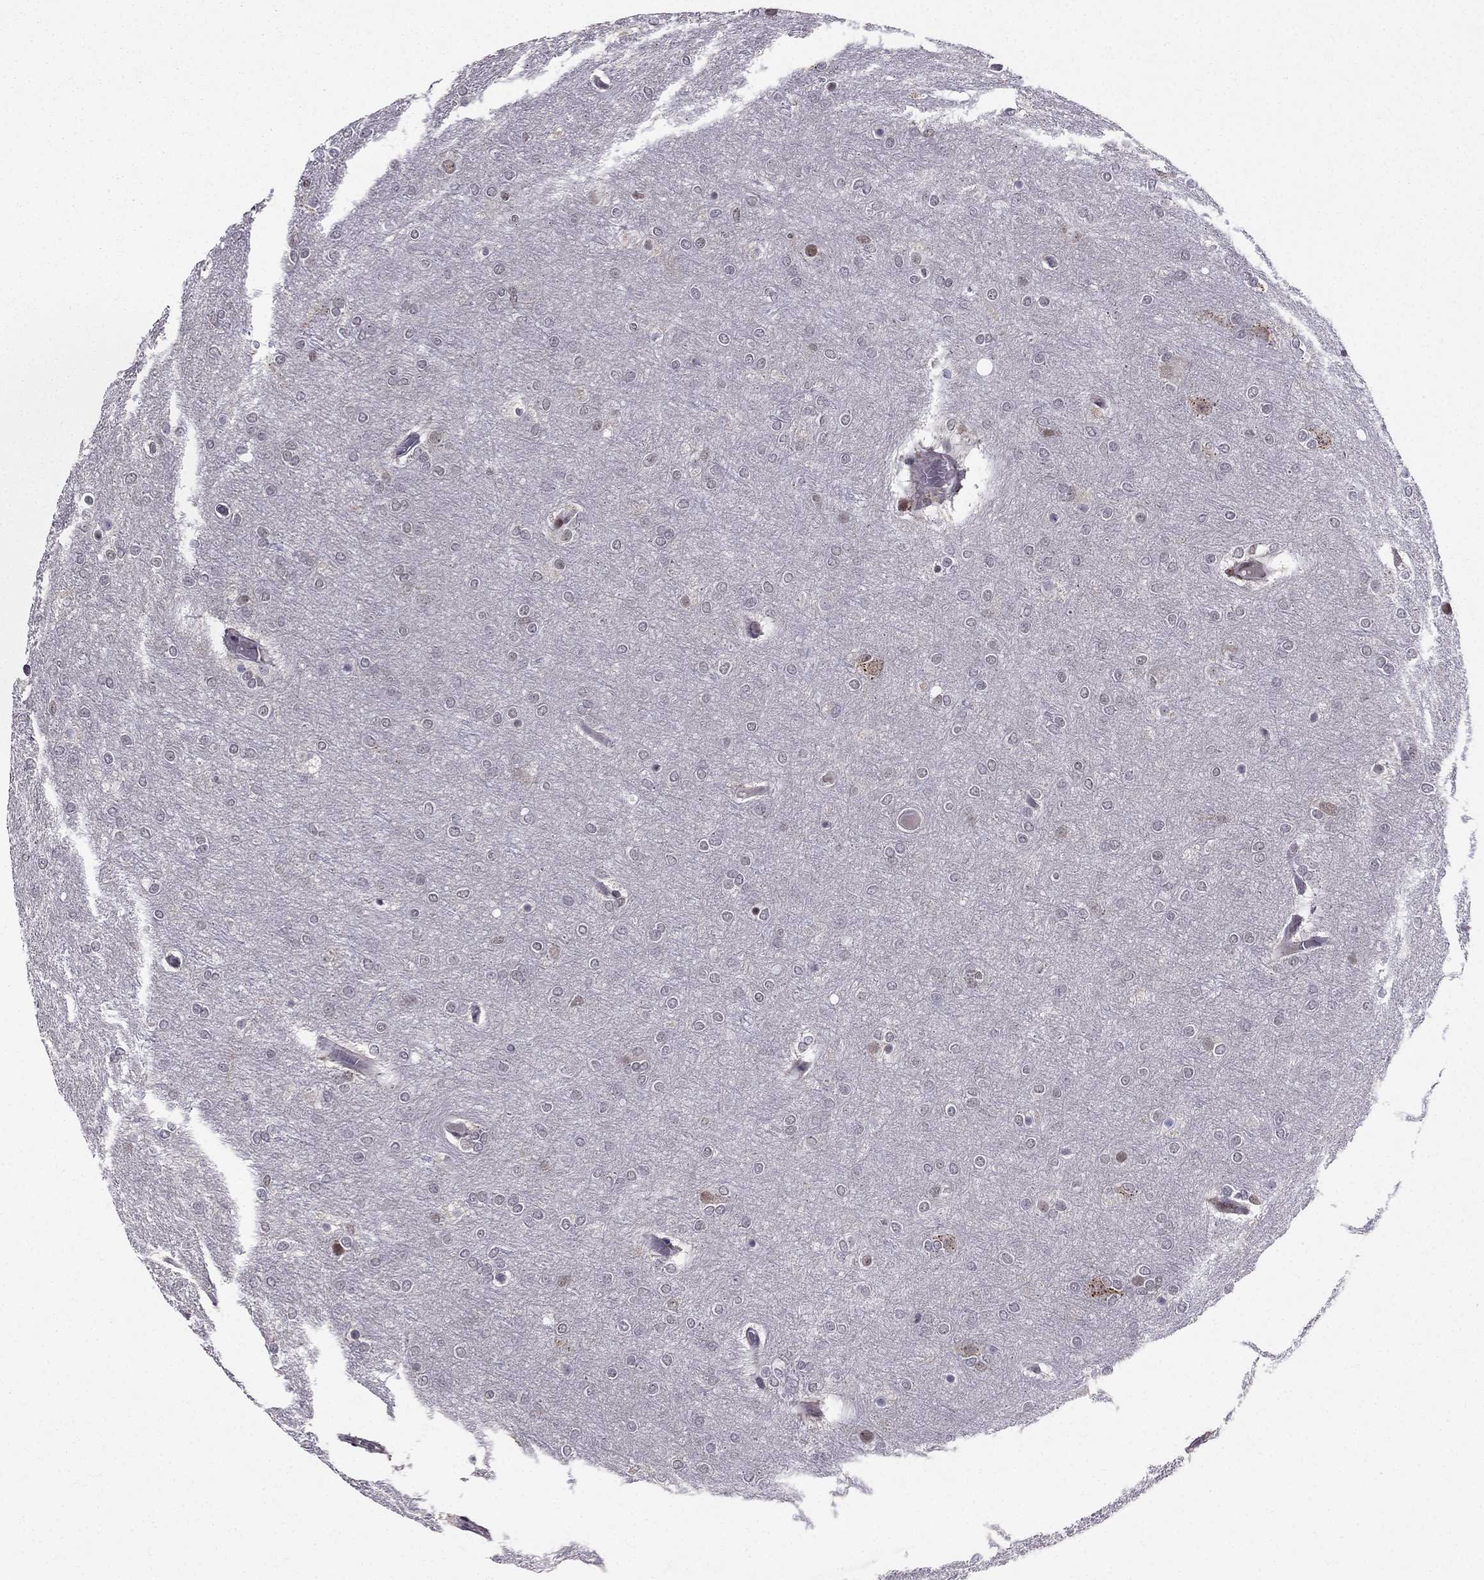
{"staining": {"intensity": "negative", "quantity": "none", "location": "none"}, "tissue": "glioma", "cell_type": "Tumor cells", "image_type": "cancer", "snomed": [{"axis": "morphology", "description": "Glioma, malignant, High grade"}, {"axis": "topography", "description": "Brain"}], "caption": "Human glioma stained for a protein using IHC exhibits no expression in tumor cells.", "gene": "RPRD2", "patient": {"sex": "female", "age": 61}}